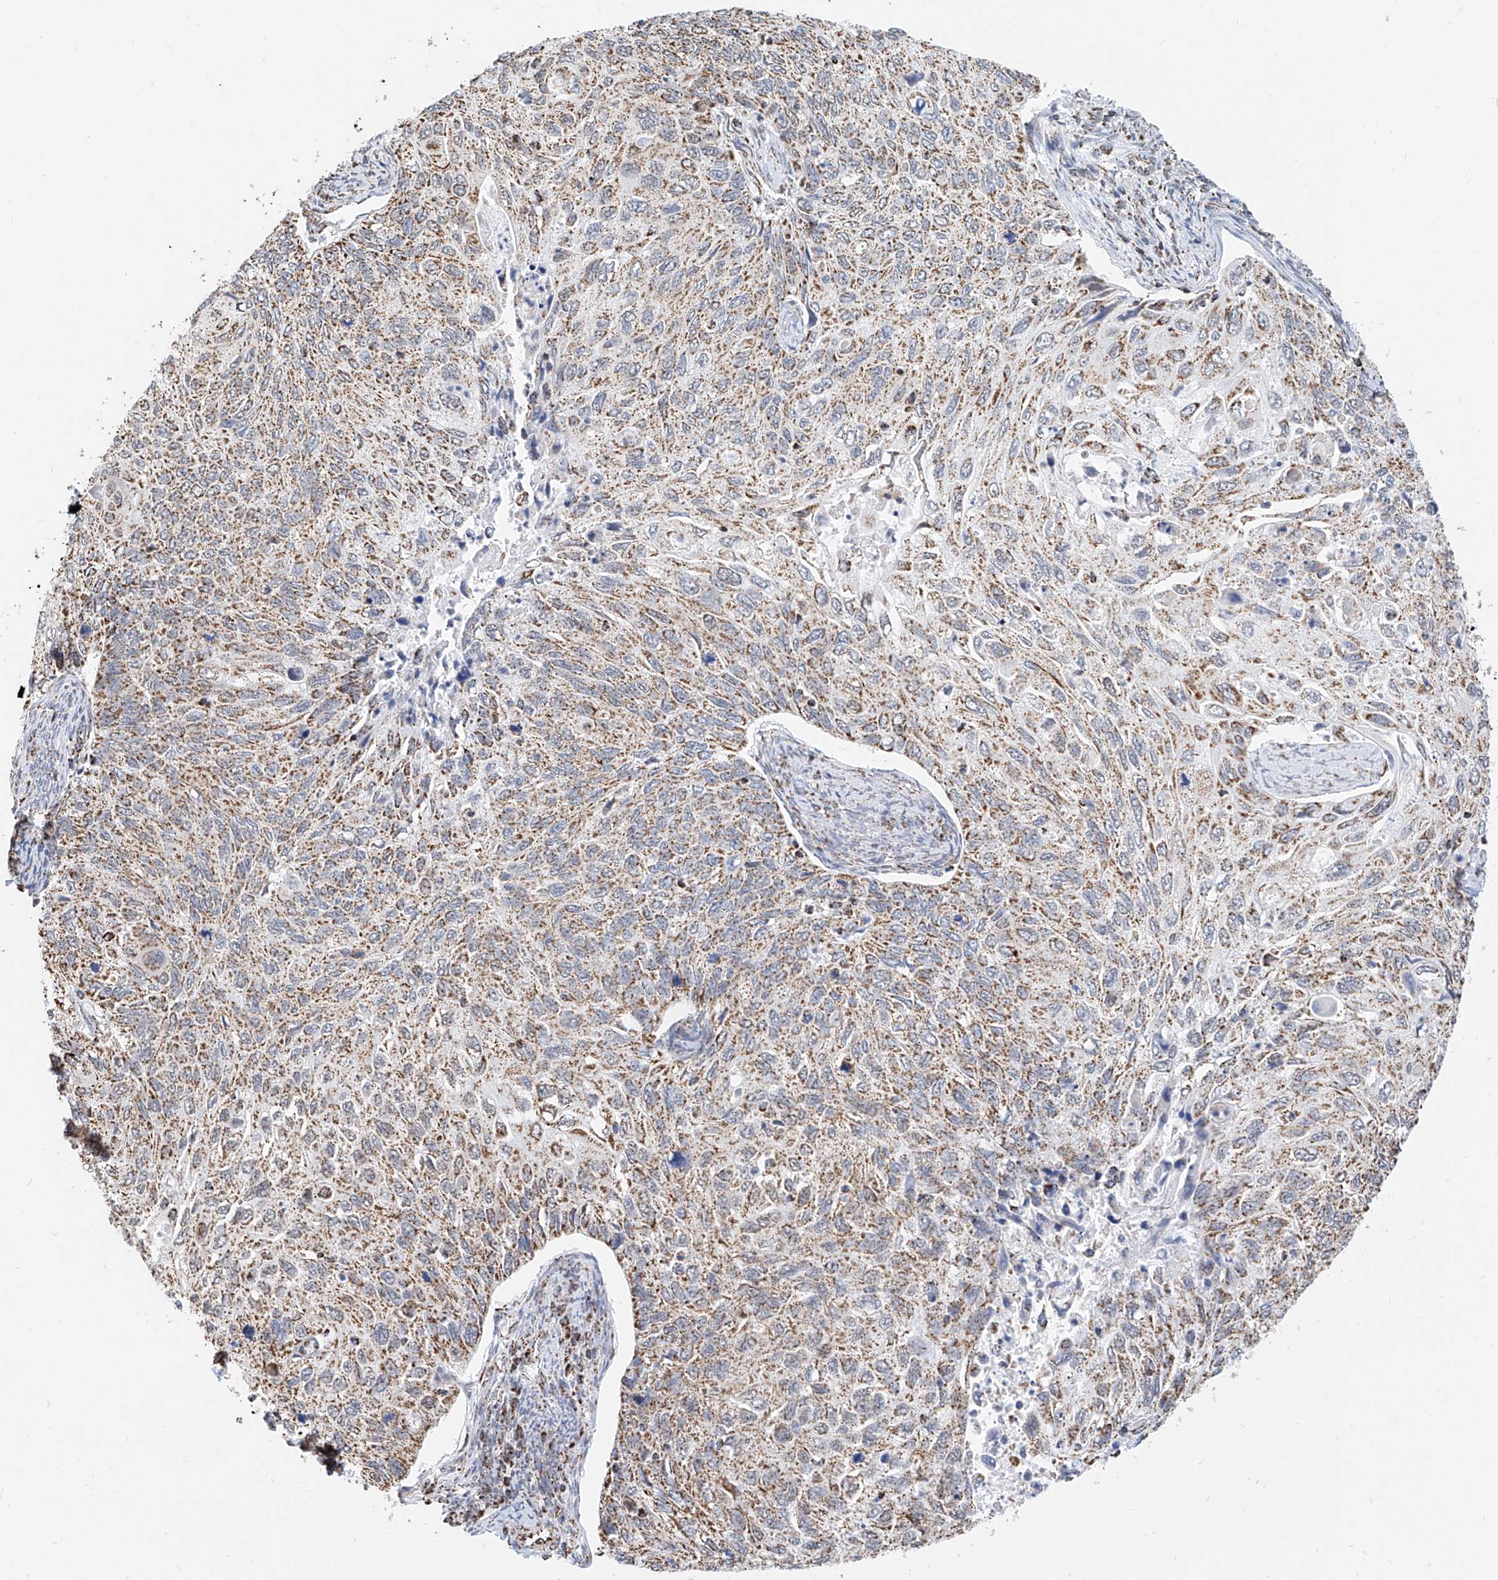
{"staining": {"intensity": "moderate", "quantity": ">75%", "location": "cytoplasmic/membranous"}, "tissue": "cervical cancer", "cell_type": "Tumor cells", "image_type": "cancer", "snomed": [{"axis": "morphology", "description": "Squamous cell carcinoma, NOS"}, {"axis": "topography", "description": "Cervix"}], "caption": "Immunohistochemistry of cervical squamous cell carcinoma demonstrates medium levels of moderate cytoplasmic/membranous staining in about >75% of tumor cells.", "gene": "NALCN", "patient": {"sex": "female", "age": 70}}